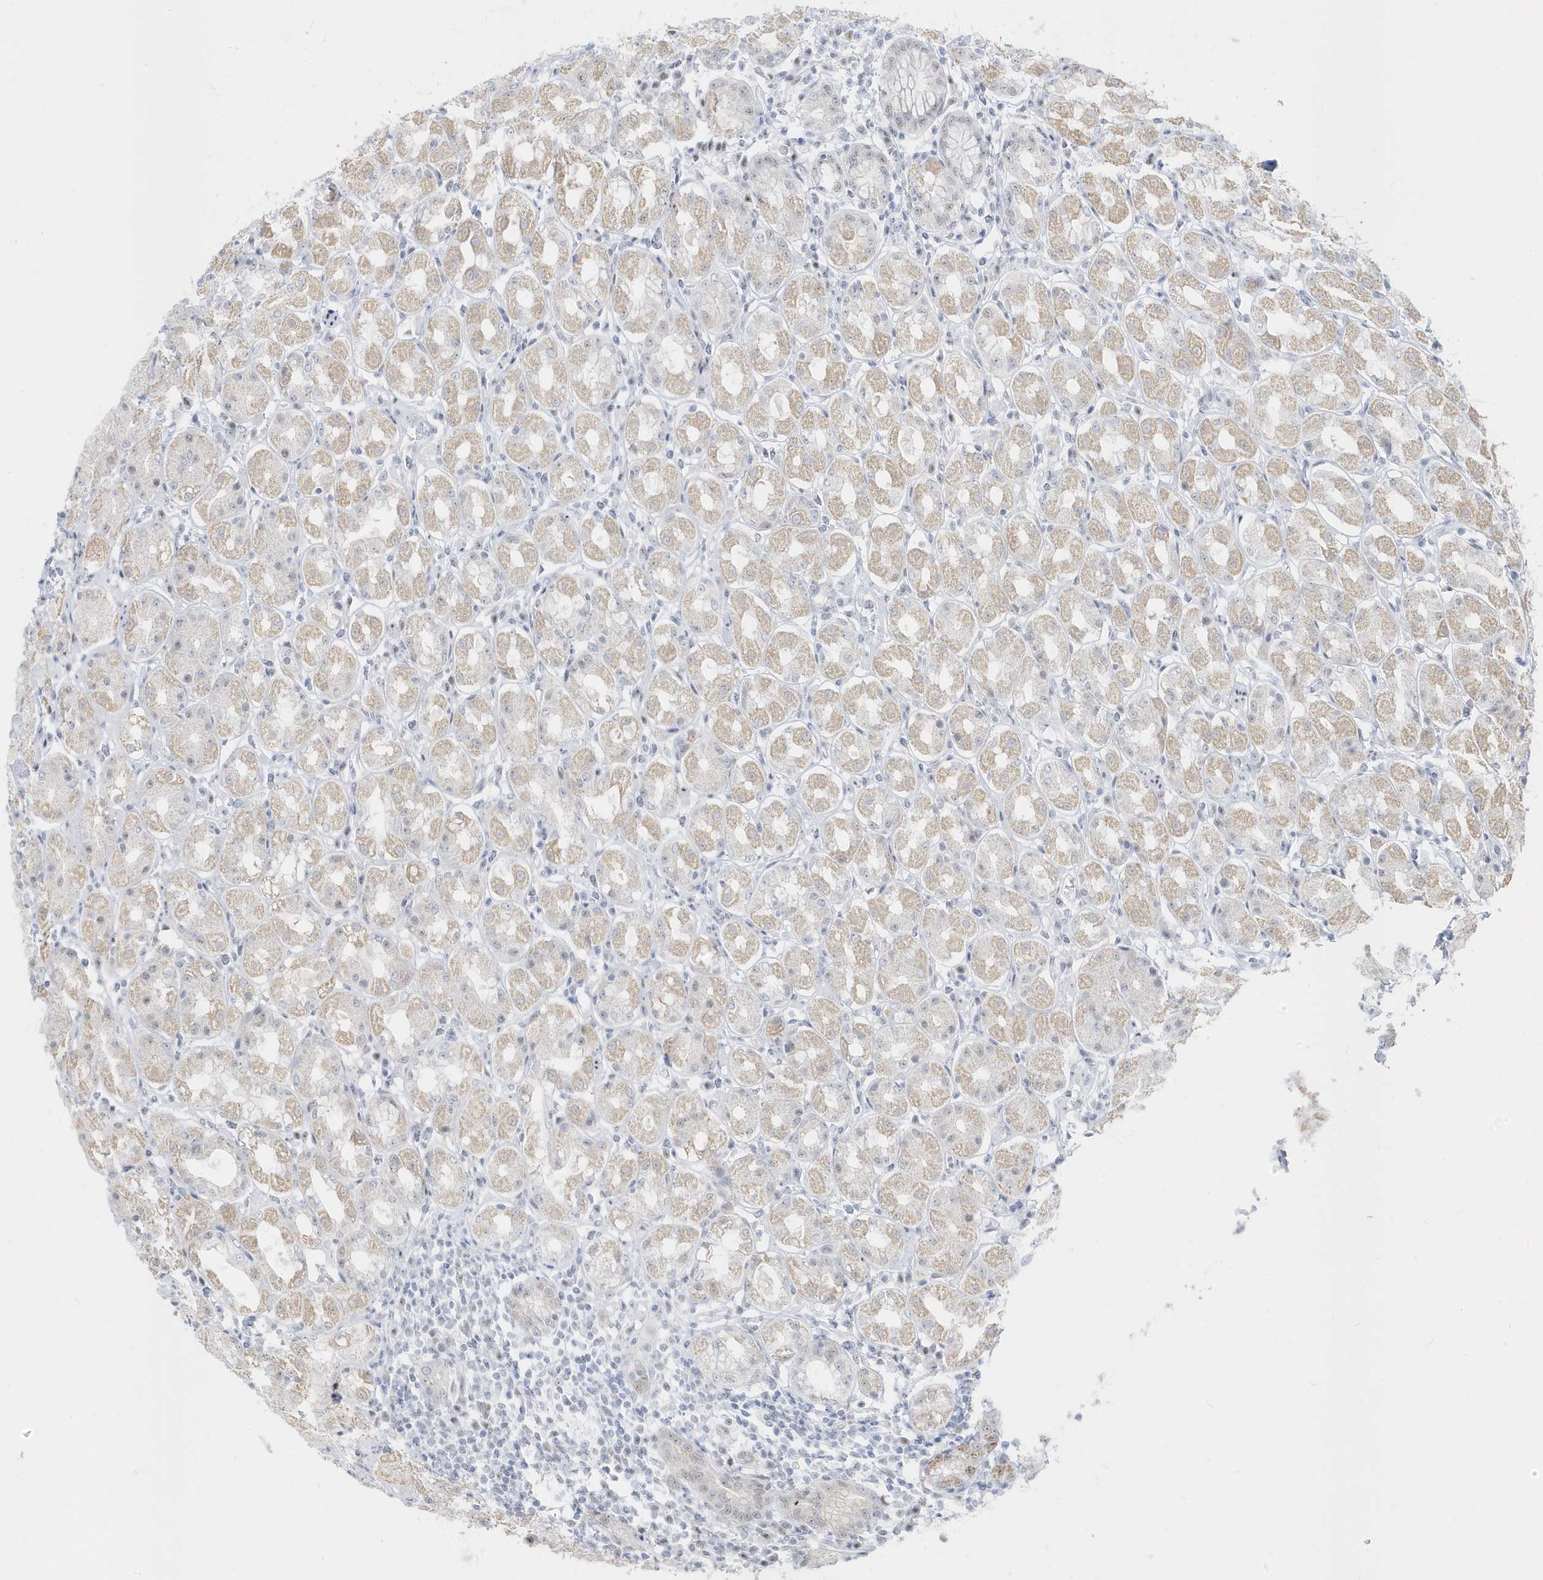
{"staining": {"intensity": "weak", "quantity": "25%-75%", "location": "cytoplasmic/membranous,nuclear"}, "tissue": "stomach", "cell_type": "Glandular cells", "image_type": "normal", "snomed": [{"axis": "morphology", "description": "Normal tissue, NOS"}, {"axis": "topography", "description": "Stomach"}, {"axis": "topography", "description": "Stomach, lower"}], "caption": "Immunohistochemical staining of unremarkable stomach shows 25%-75% levels of weak cytoplasmic/membranous,nuclear protein staining in approximately 25%-75% of glandular cells.", "gene": "PLEKHN1", "patient": {"sex": "female", "age": 56}}